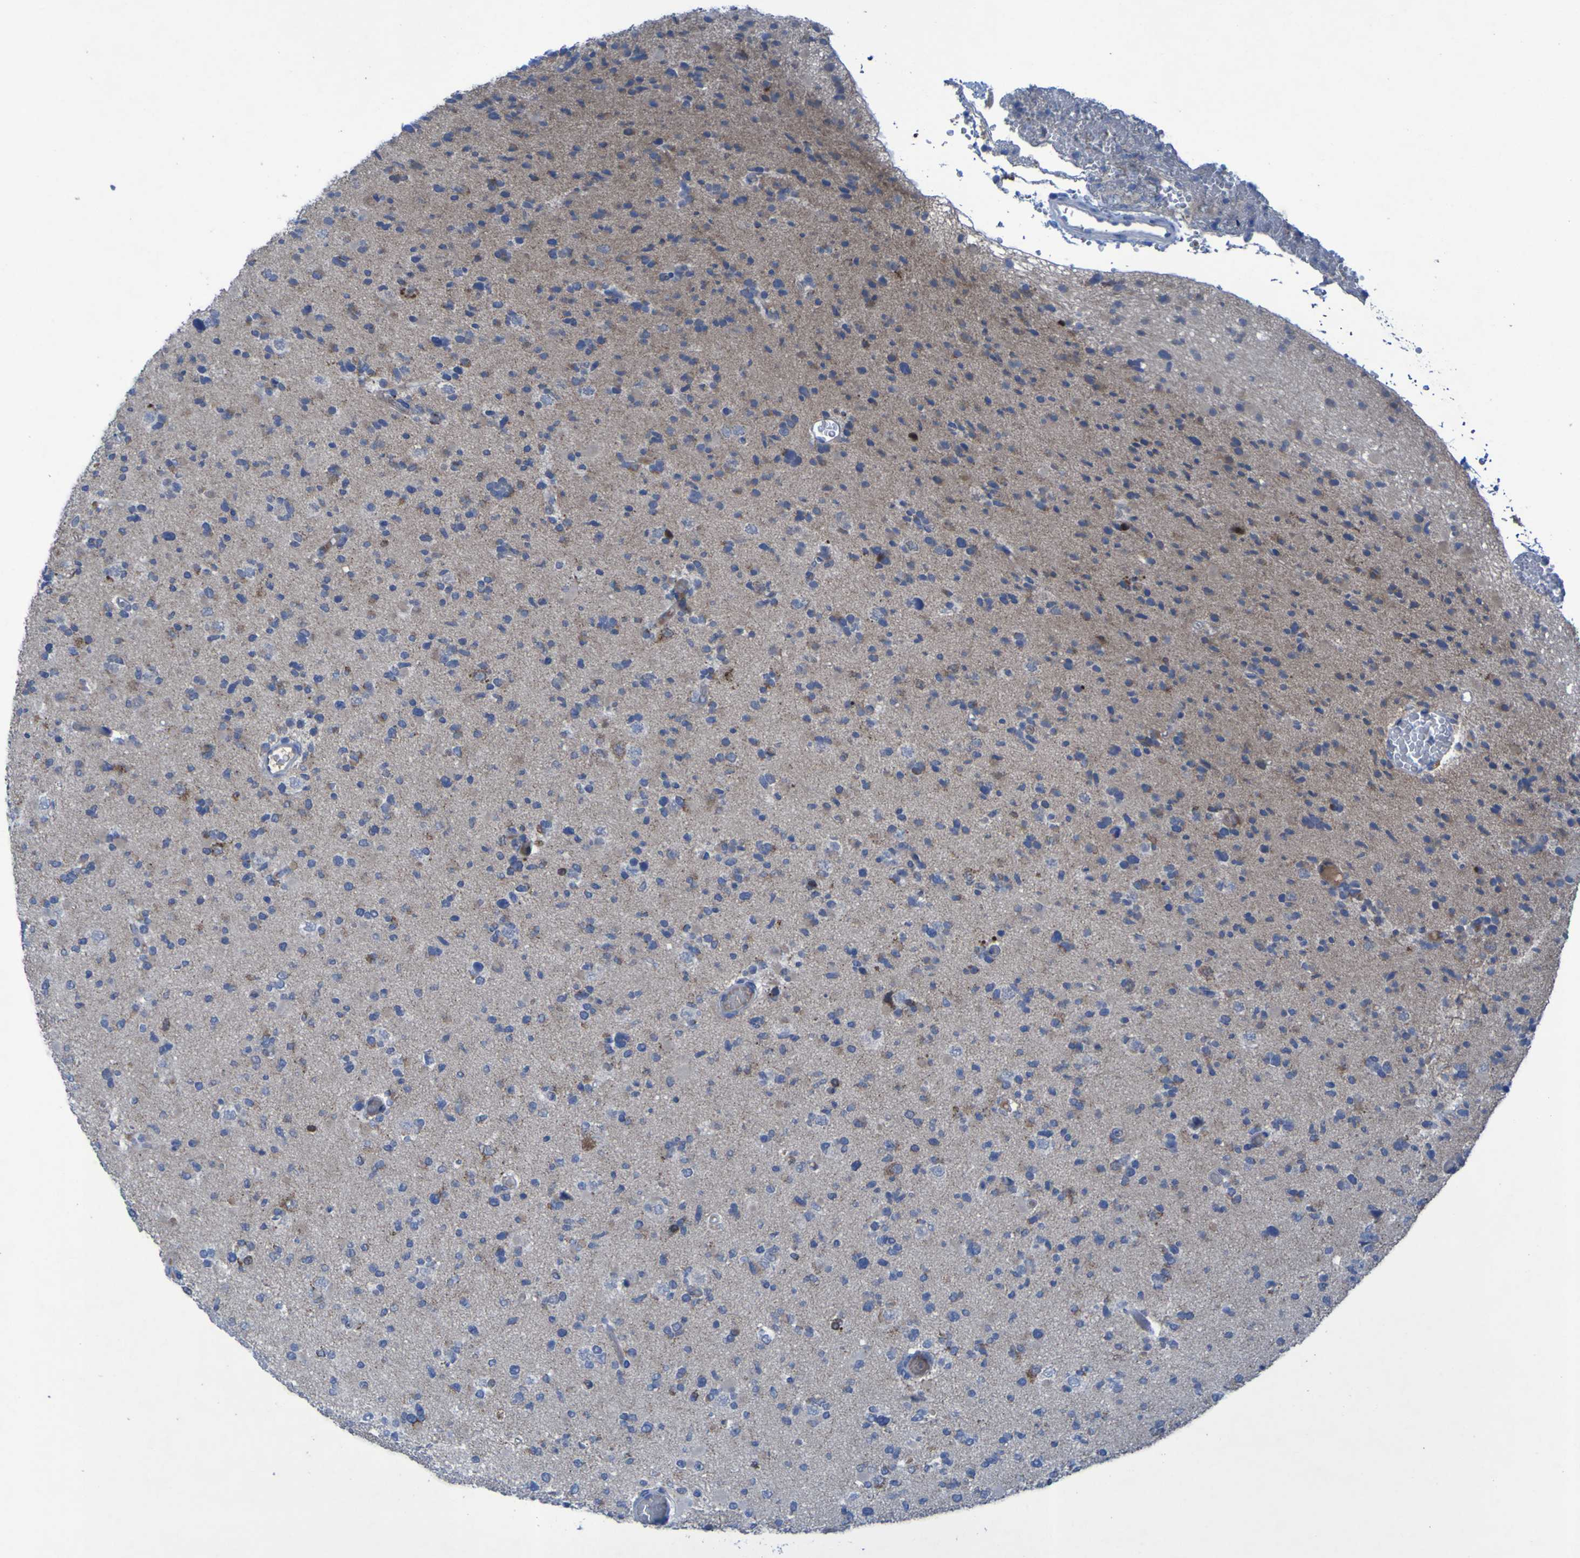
{"staining": {"intensity": "negative", "quantity": "none", "location": "none"}, "tissue": "glioma", "cell_type": "Tumor cells", "image_type": "cancer", "snomed": [{"axis": "morphology", "description": "Glioma, malignant, Low grade"}, {"axis": "topography", "description": "Brain"}], "caption": "Glioma was stained to show a protein in brown. There is no significant expression in tumor cells.", "gene": "SGK2", "patient": {"sex": "female", "age": 22}}